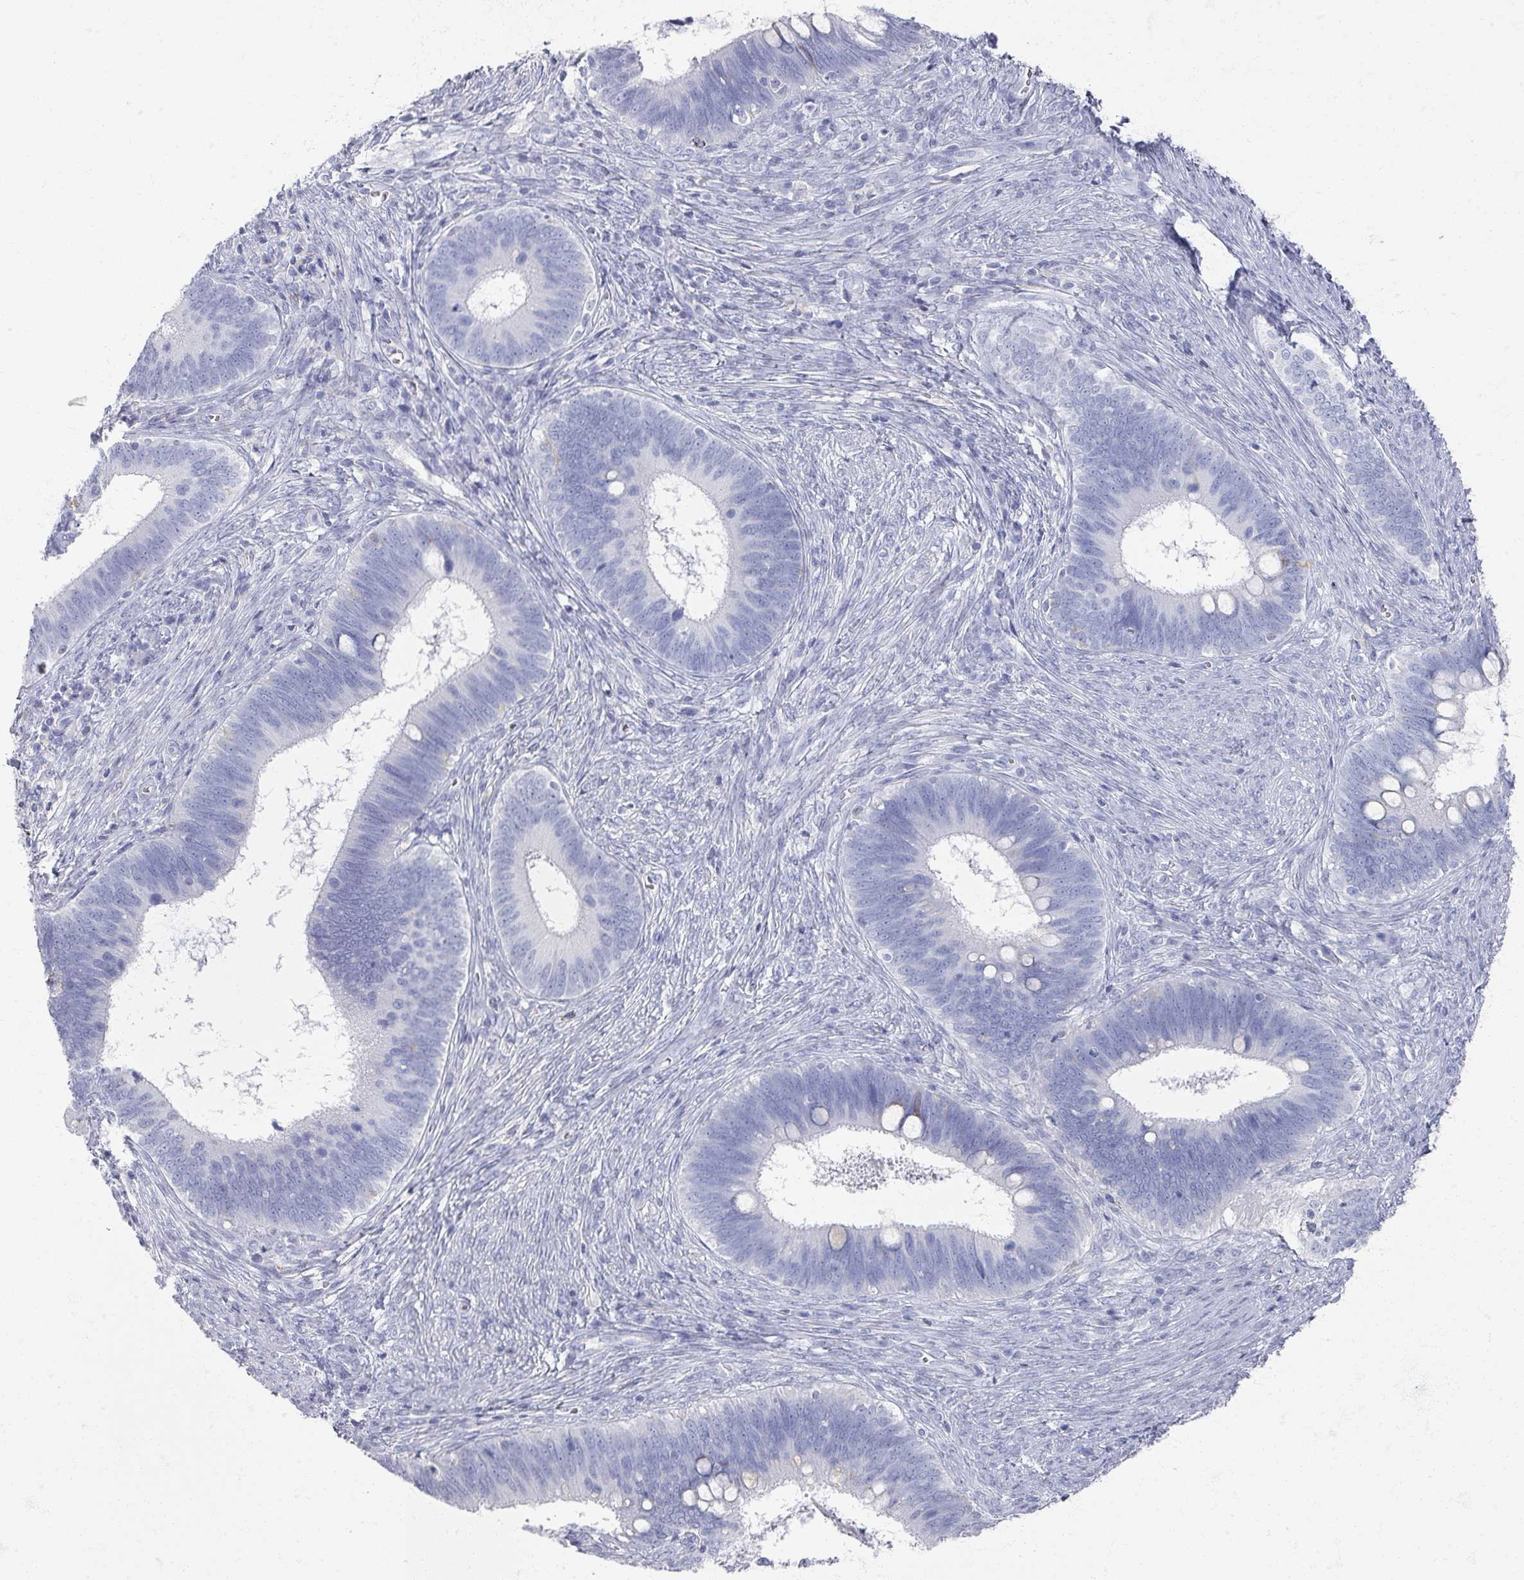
{"staining": {"intensity": "negative", "quantity": "none", "location": "none"}, "tissue": "cervical cancer", "cell_type": "Tumor cells", "image_type": "cancer", "snomed": [{"axis": "morphology", "description": "Adenocarcinoma, NOS"}, {"axis": "topography", "description": "Cervix"}], "caption": "There is no significant staining in tumor cells of cervical cancer (adenocarcinoma).", "gene": "OMG", "patient": {"sex": "female", "age": 42}}